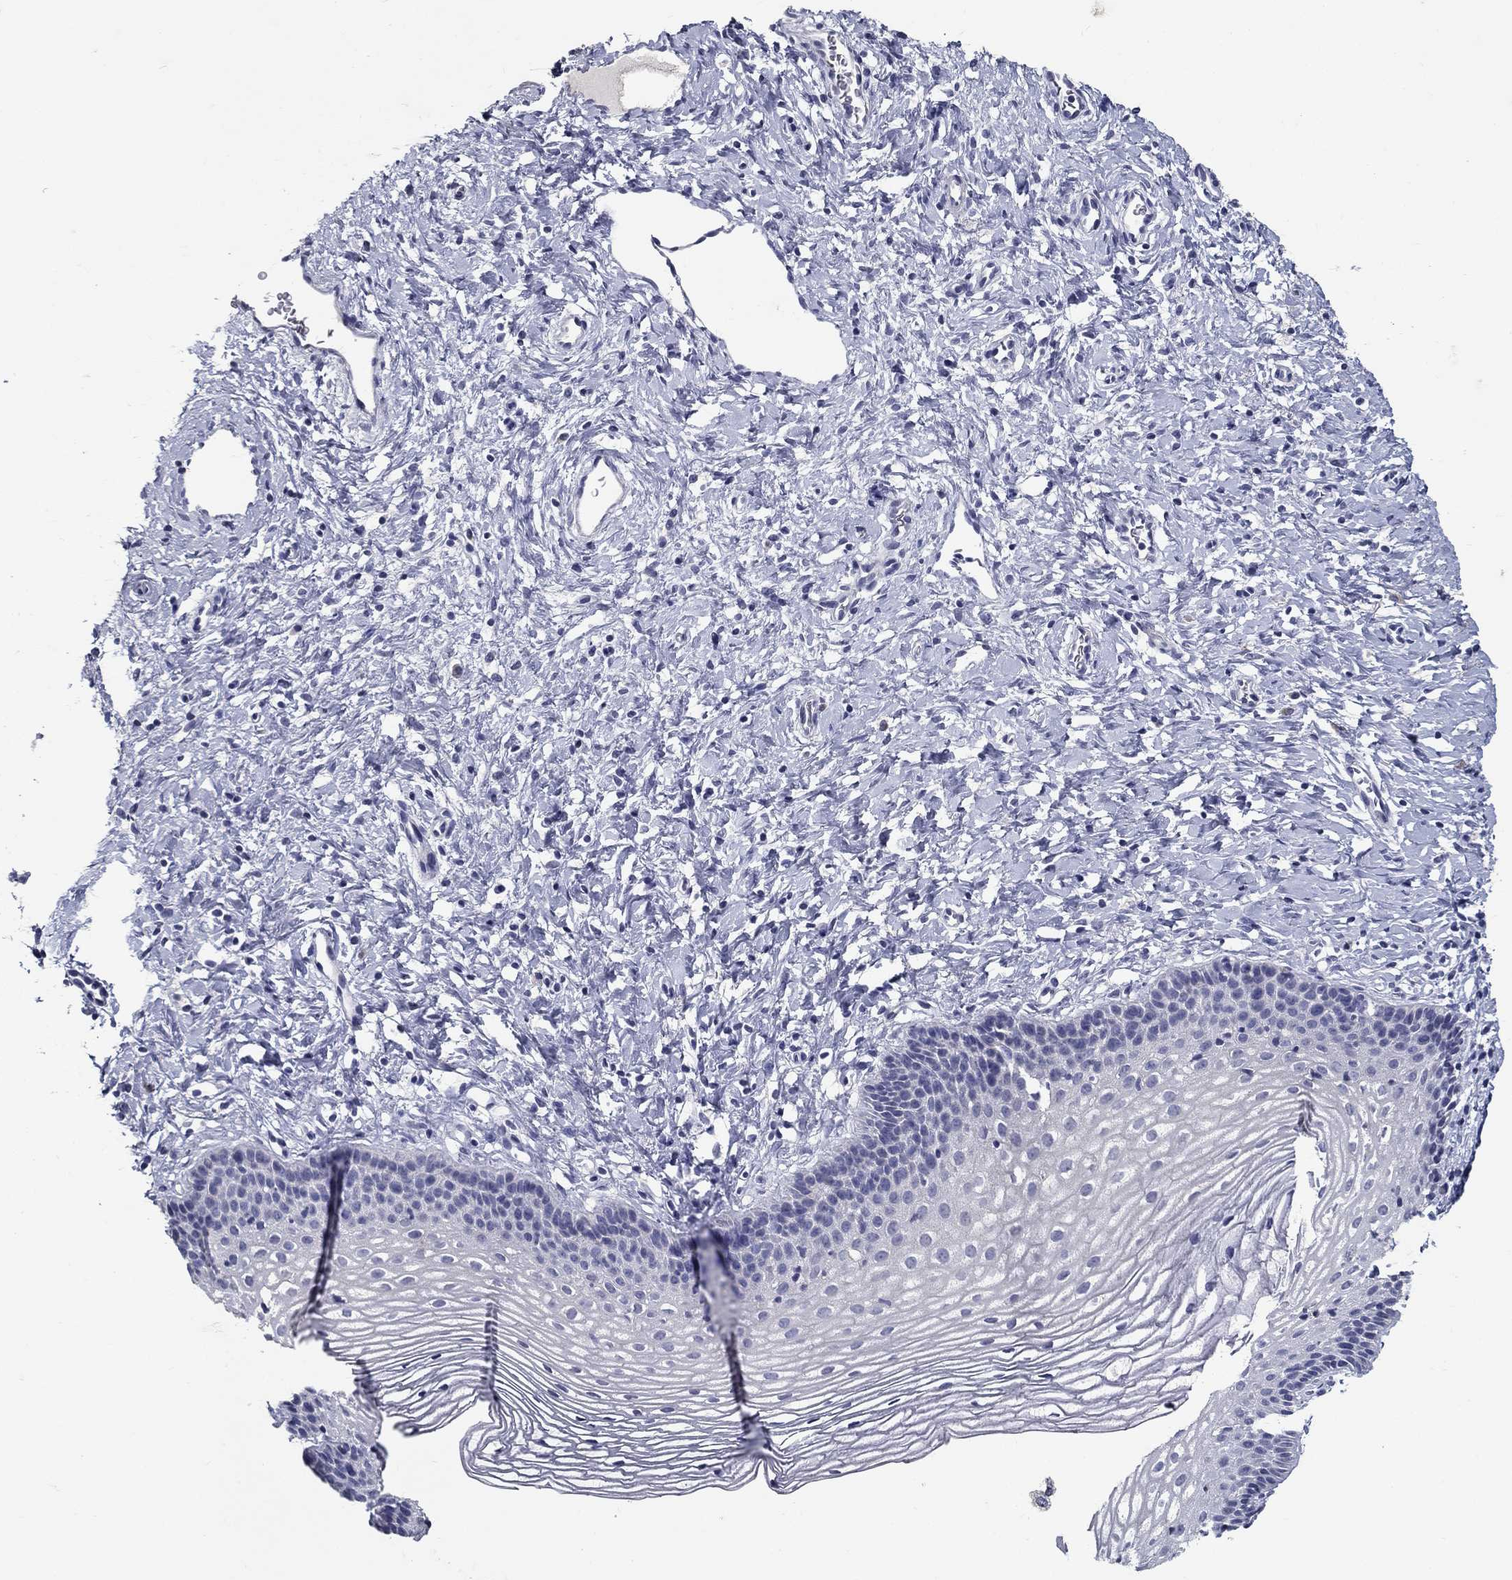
{"staining": {"intensity": "negative", "quantity": "none", "location": "none"}, "tissue": "cervix", "cell_type": "Glandular cells", "image_type": "normal", "snomed": [{"axis": "morphology", "description": "Normal tissue, NOS"}, {"axis": "topography", "description": "Cervix"}], "caption": "Glandular cells show no significant protein expression in normal cervix.", "gene": "POMC", "patient": {"sex": "female", "age": 39}}